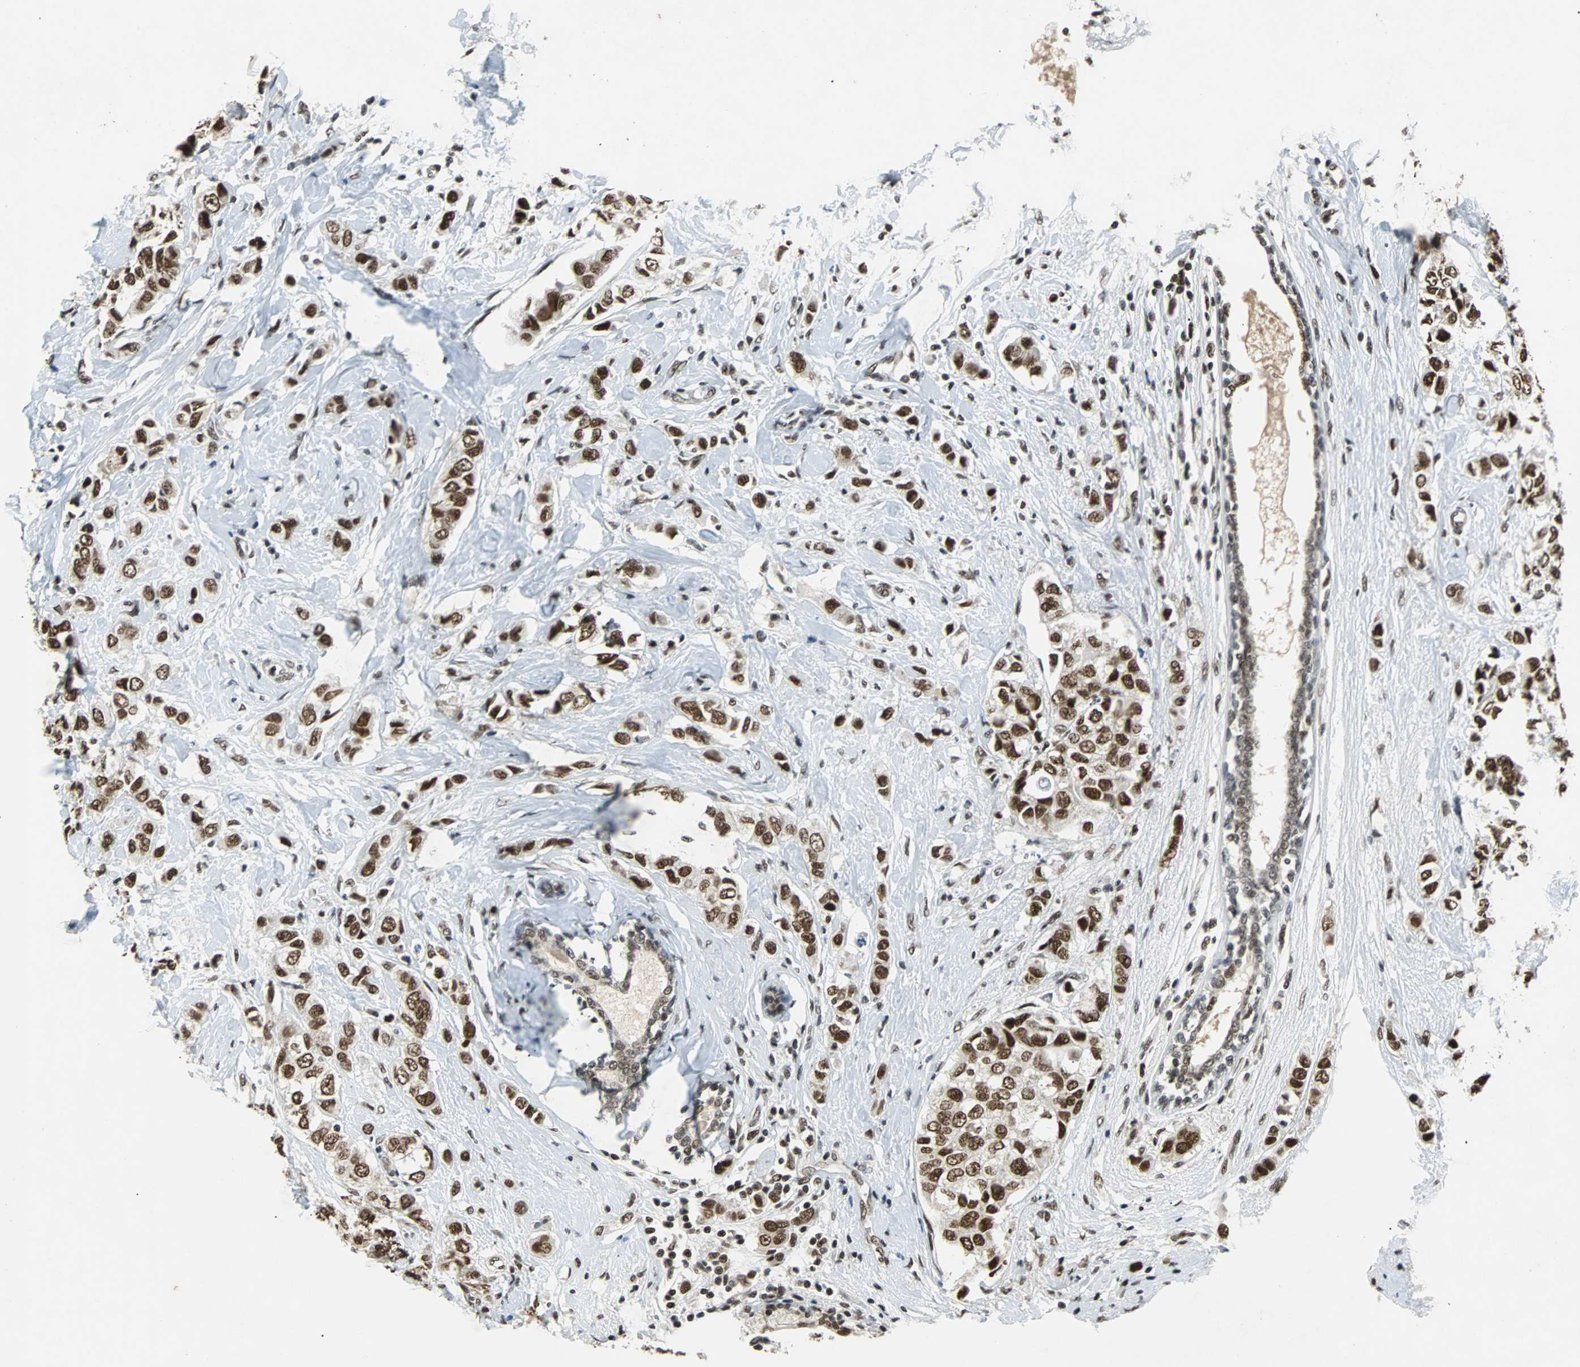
{"staining": {"intensity": "strong", "quantity": ">75%", "location": "nuclear"}, "tissue": "breast cancer", "cell_type": "Tumor cells", "image_type": "cancer", "snomed": [{"axis": "morphology", "description": "Duct carcinoma"}, {"axis": "topography", "description": "Breast"}], "caption": "Immunohistochemical staining of human breast cancer (infiltrating ductal carcinoma) demonstrates high levels of strong nuclear protein expression in about >75% of tumor cells. (DAB = brown stain, brightfield microscopy at high magnification).", "gene": "GATAD2A", "patient": {"sex": "female", "age": 50}}